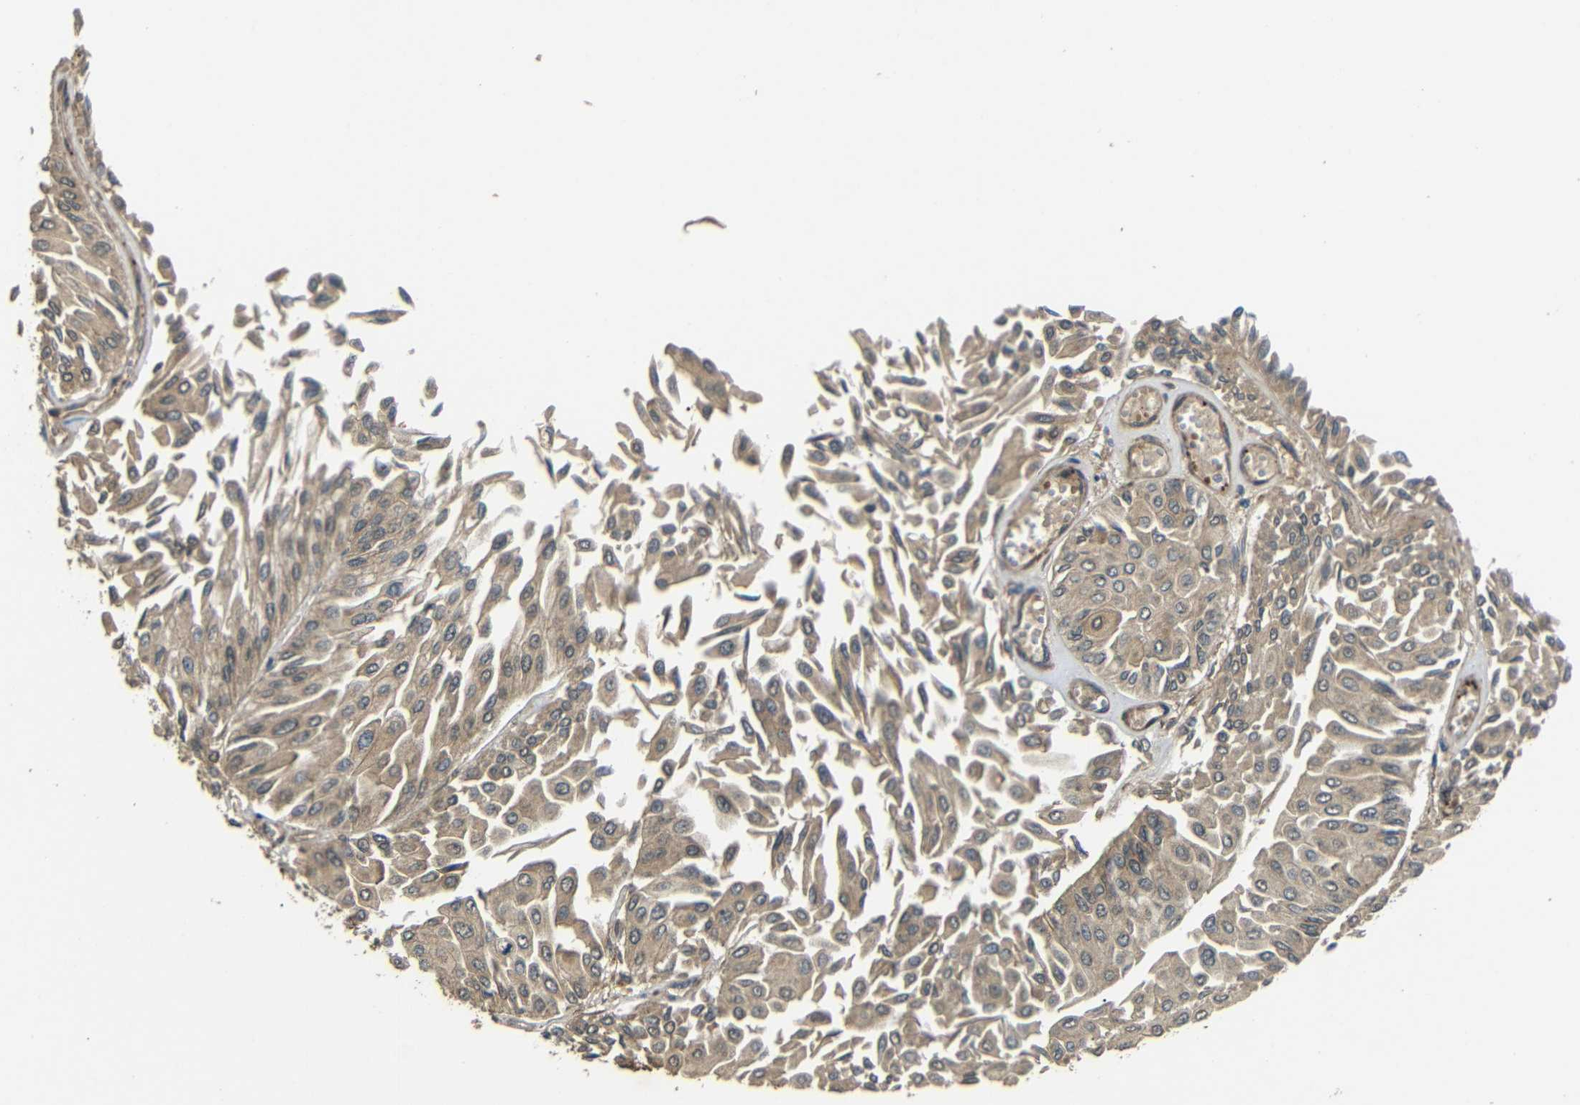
{"staining": {"intensity": "weak", "quantity": ">75%", "location": "cytoplasmic/membranous"}, "tissue": "urothelial cancer", "cell_type": "Tumor cells", "image_type": "cancer", "snomed": [{"axis": "morphology", "description": "Urothelial carcinoma, Low grade"}, {"axis": "topography", "description": "Urinary bladder"}], "caption": "Urothelial cancer stained with a brown dye shows weak cytoplasmic/membranous positive expression in approximately >75% of tumor cells.", "gene": "EPHB2", "patient": {"sex": "male", "age": 67}}